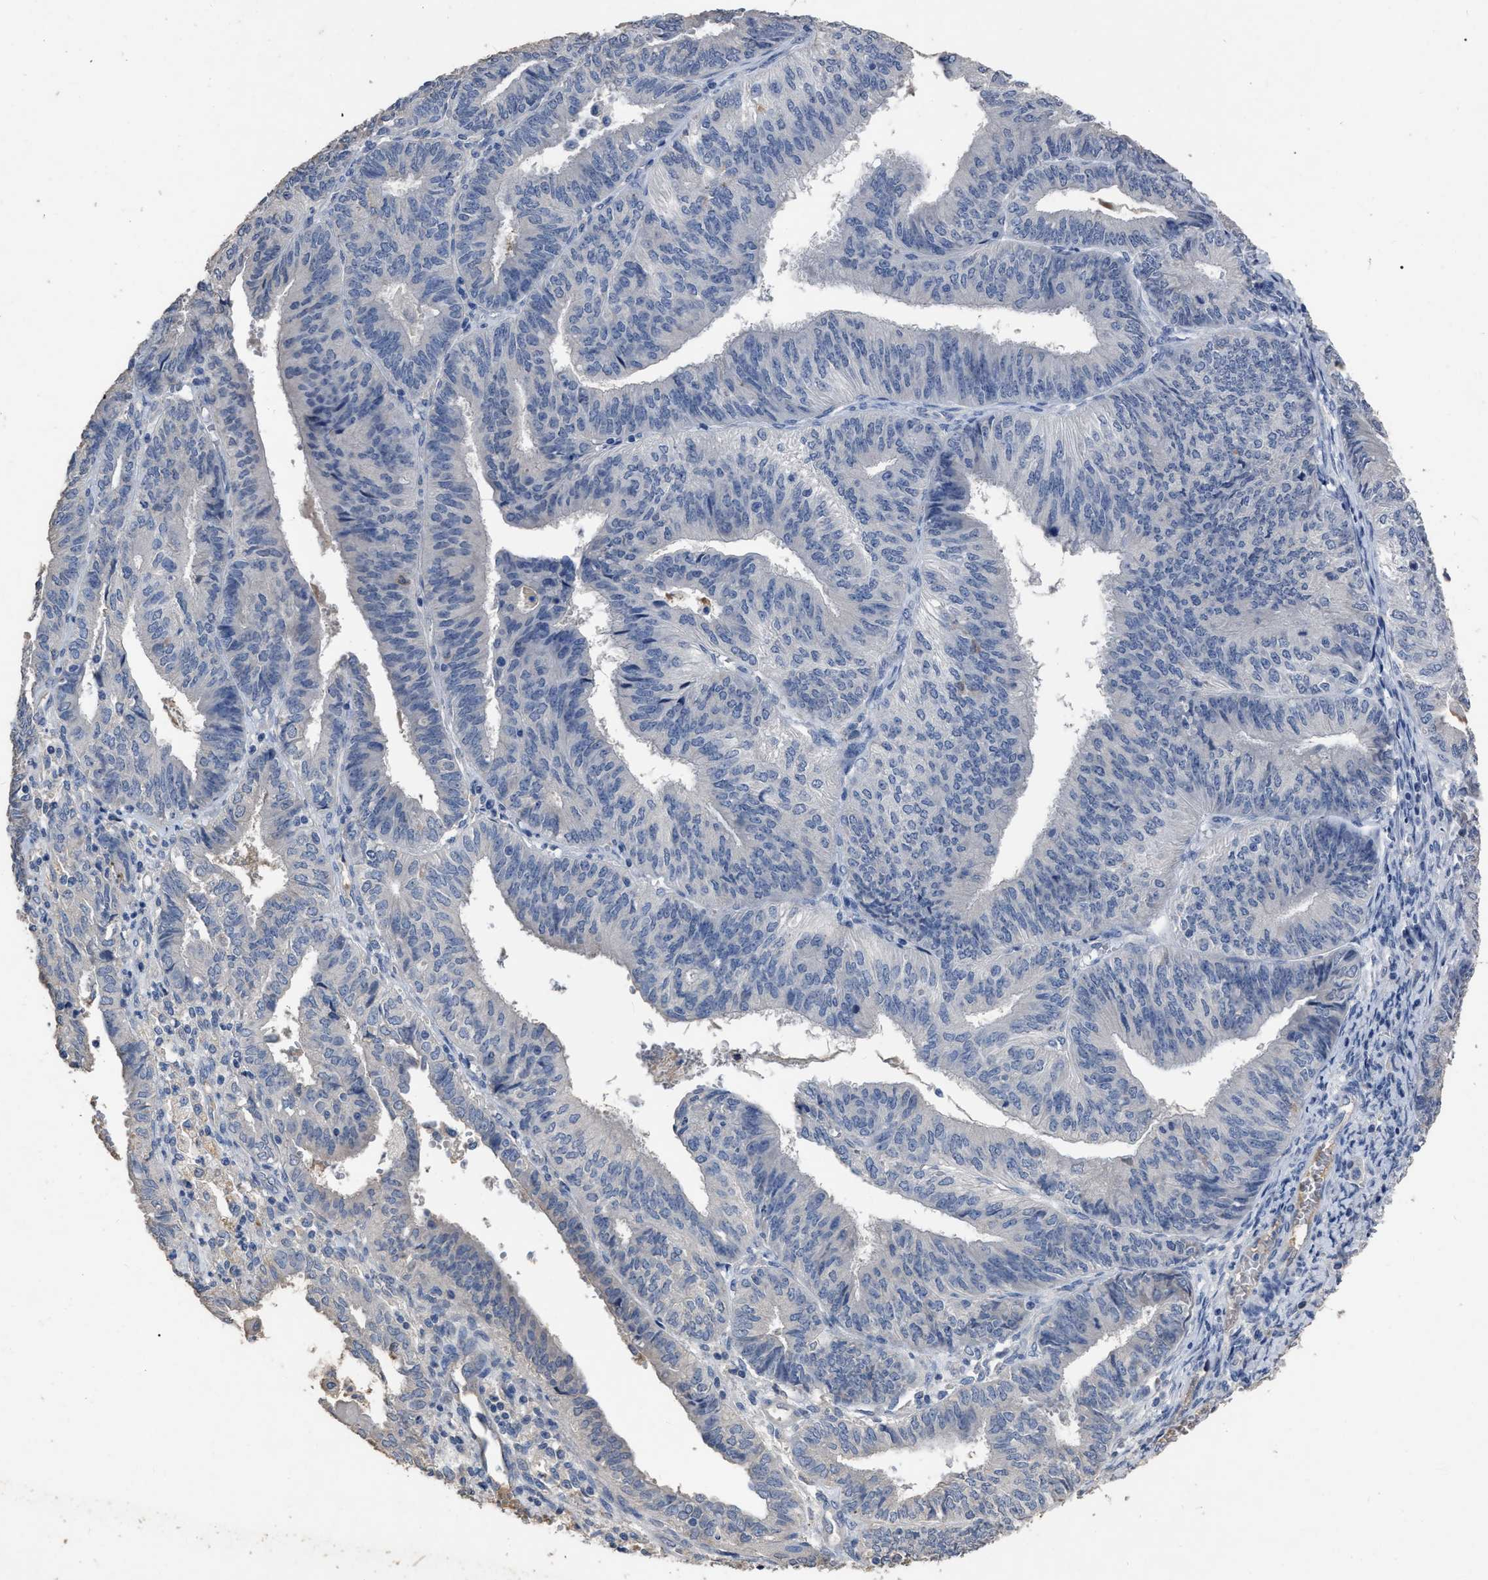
{"staining": {"intensity": "negative", "quantity": "none", "location": "none"}, "tissue": "endometrial cancer", "cell_type": "Tumor cells", "image_type": "cancer", "snomed": [{"axis": "morphology", "description": "Adenocarcinoma, NOS"}, {"axis": "topography", "description": "Endometrium"}], "caption": "The image exhibits no significant staining in tumor cells of adenocarcinoma (endometrial).", "gene": "HABP2", "patient": {"sex": "female", "age": 58}}